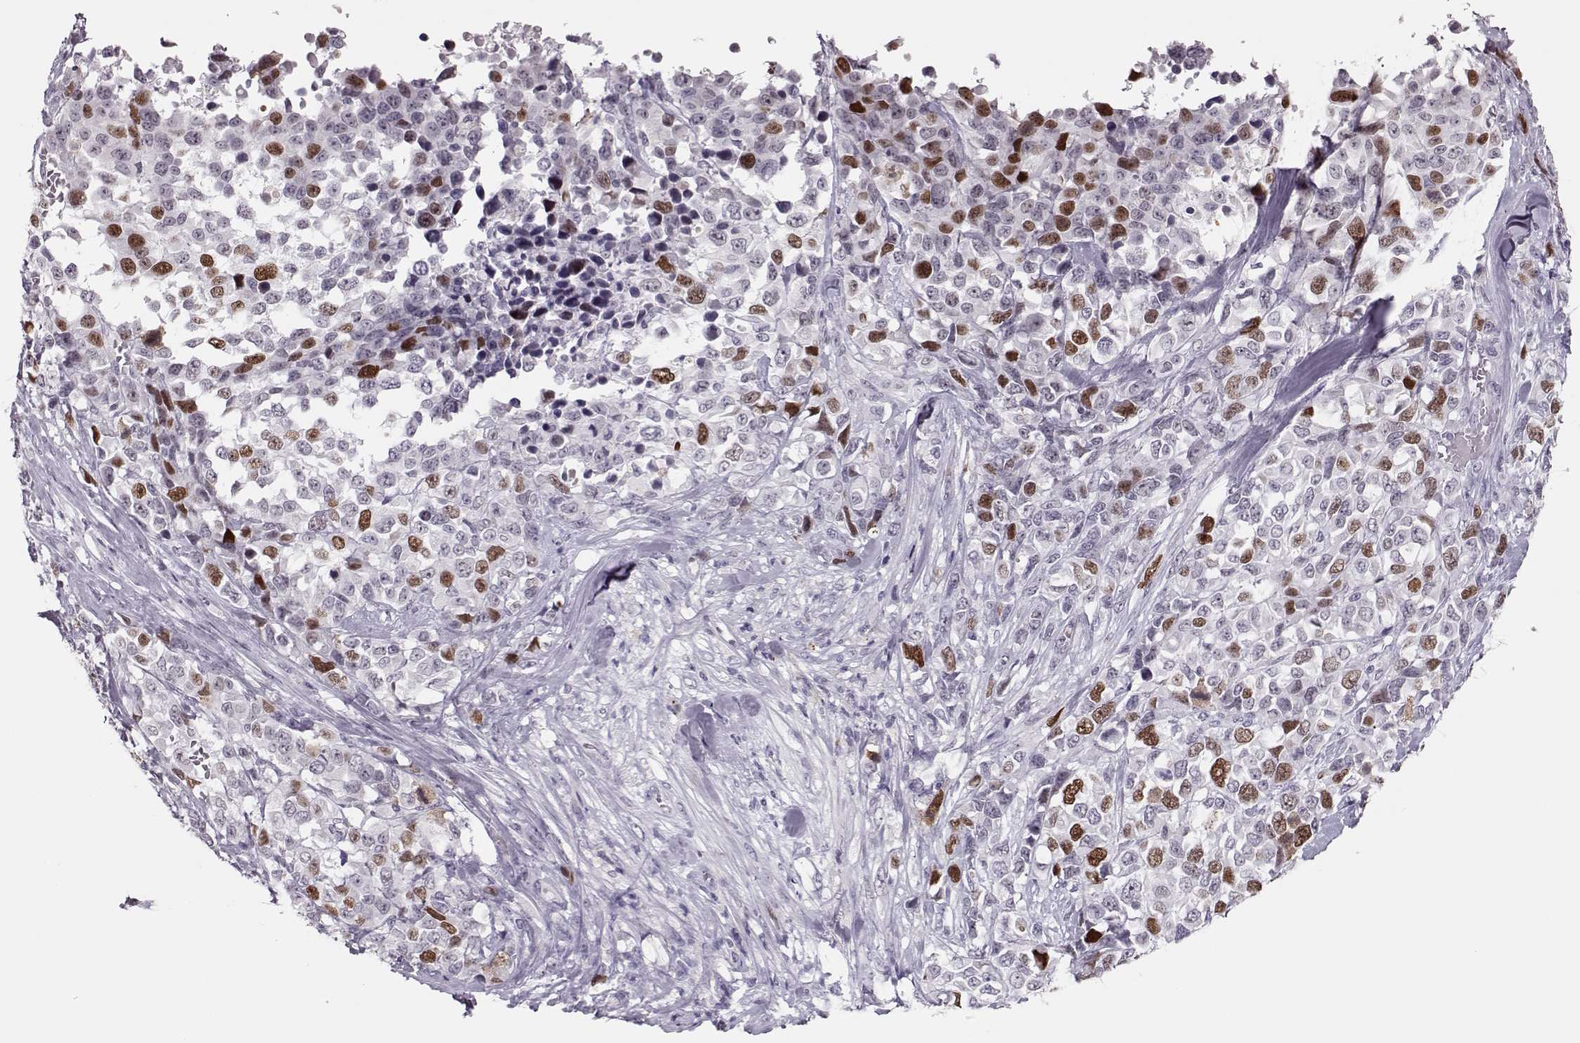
{"staining": {"intensity": "strong", "quantity": "<25%", "location": "nuclear"}, "tissue": "melanoma", "cell_type": "Tumor cells", "image_type": "cancer", "snomed": [{"axis": "morphology", "description": "Malignant melanoma, Metastatic site"}, {"axis": "topography", "description": "Skin"}], "caption": "Approximately <25% of tumor cells in human melanoma exhibit strong nuclear protein expression as visualized by brown immunohistochemical staining.", "gene": "SGO1", "patient": {"sex": "male", "age": 84}}